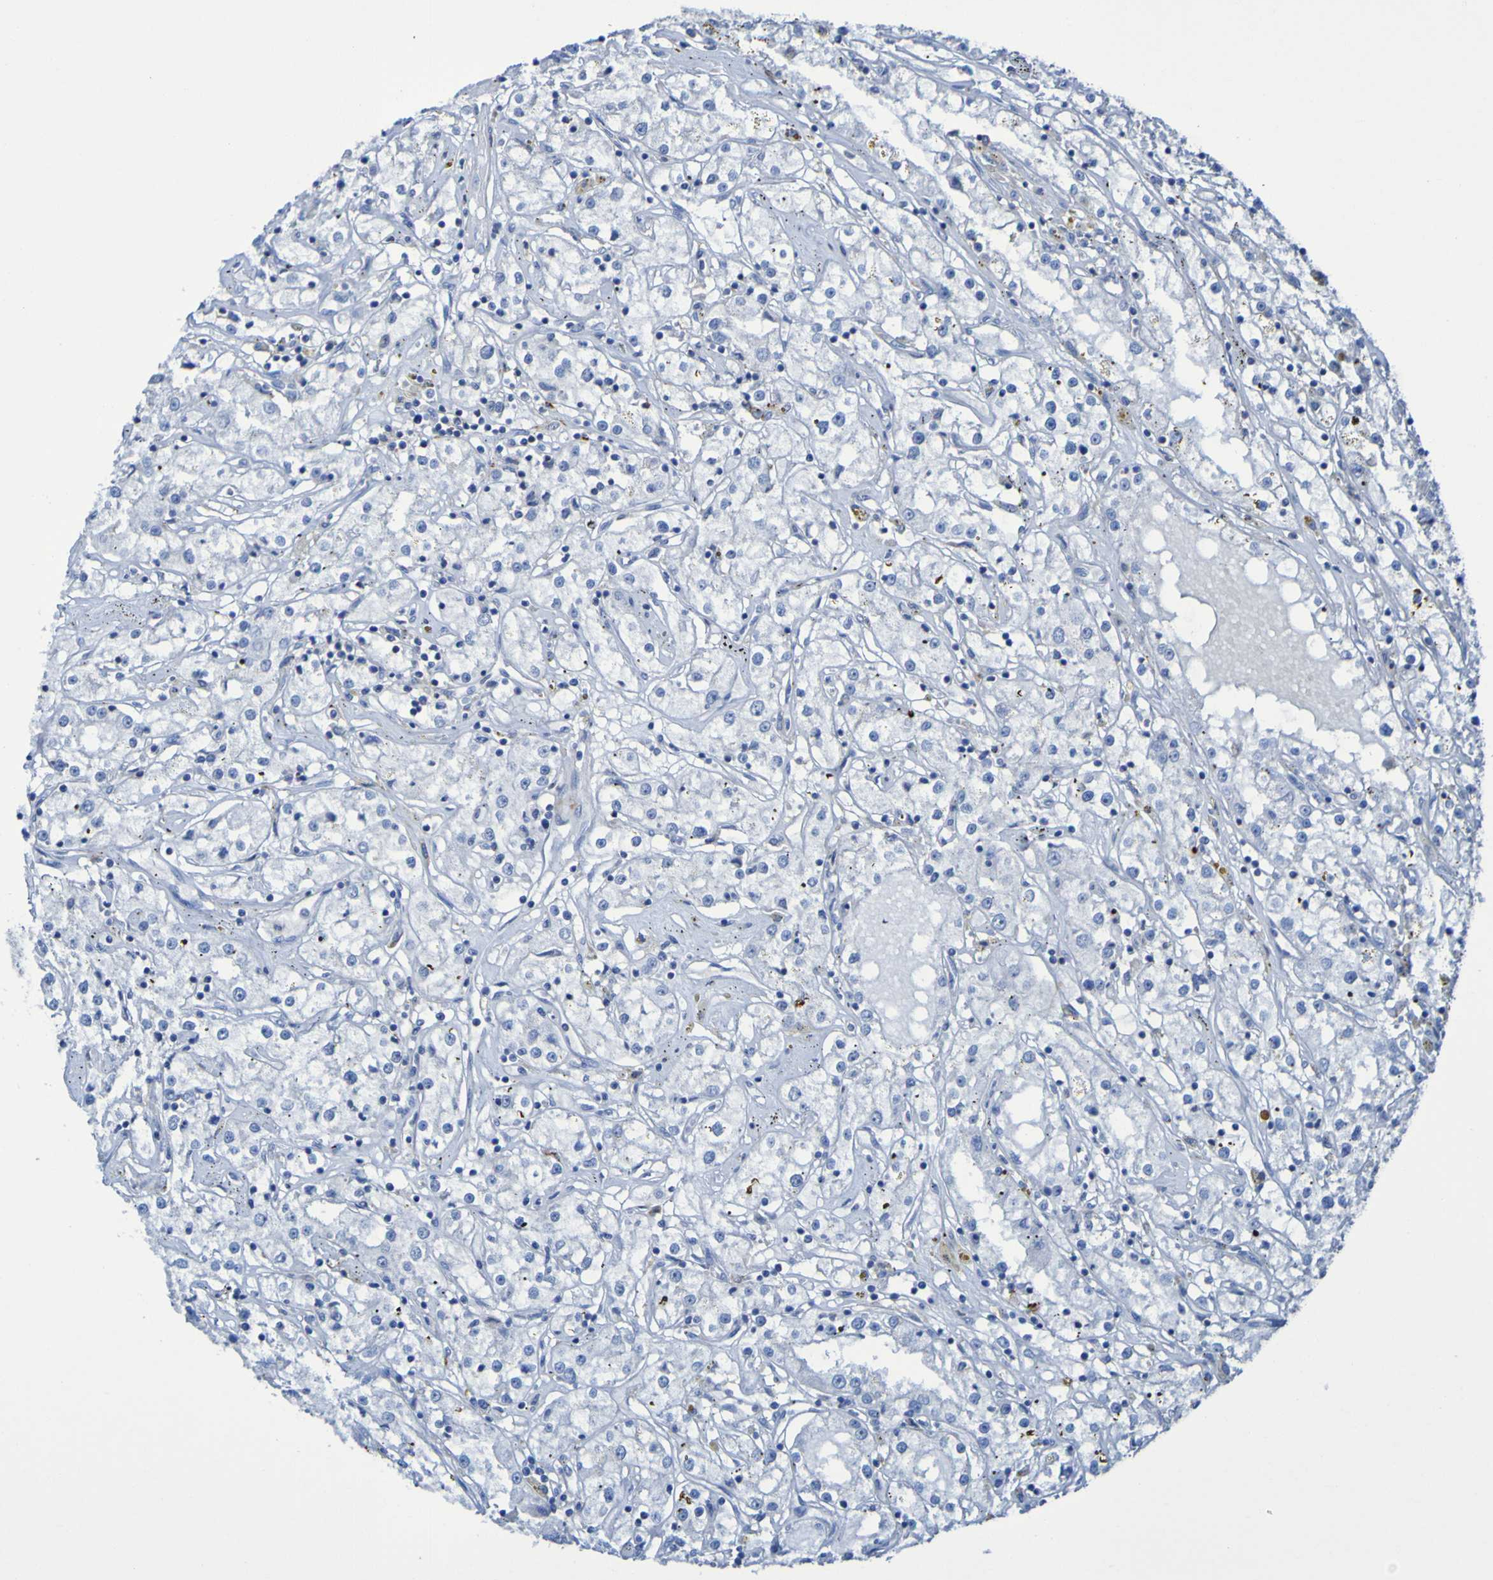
{"staining": {"intensity": "negative", "quantity": "none", "location": "none"}, "tissue": "renal cancer", "cell_type": "Tumor cells", "image_type": "cancer", "snomed": [{"axis": "morphology", "description": "Adenocarcinoma, NOS"}, {"axis": "topography", "description": "Kidney"}], "caption": "This is an immunohistochemistry micrograph of human renal cancer (adenocarcinoma). There is no positivity in tumor cells.", "gene": "RNF182", "patient": {"sex": "male", "age": 56}}